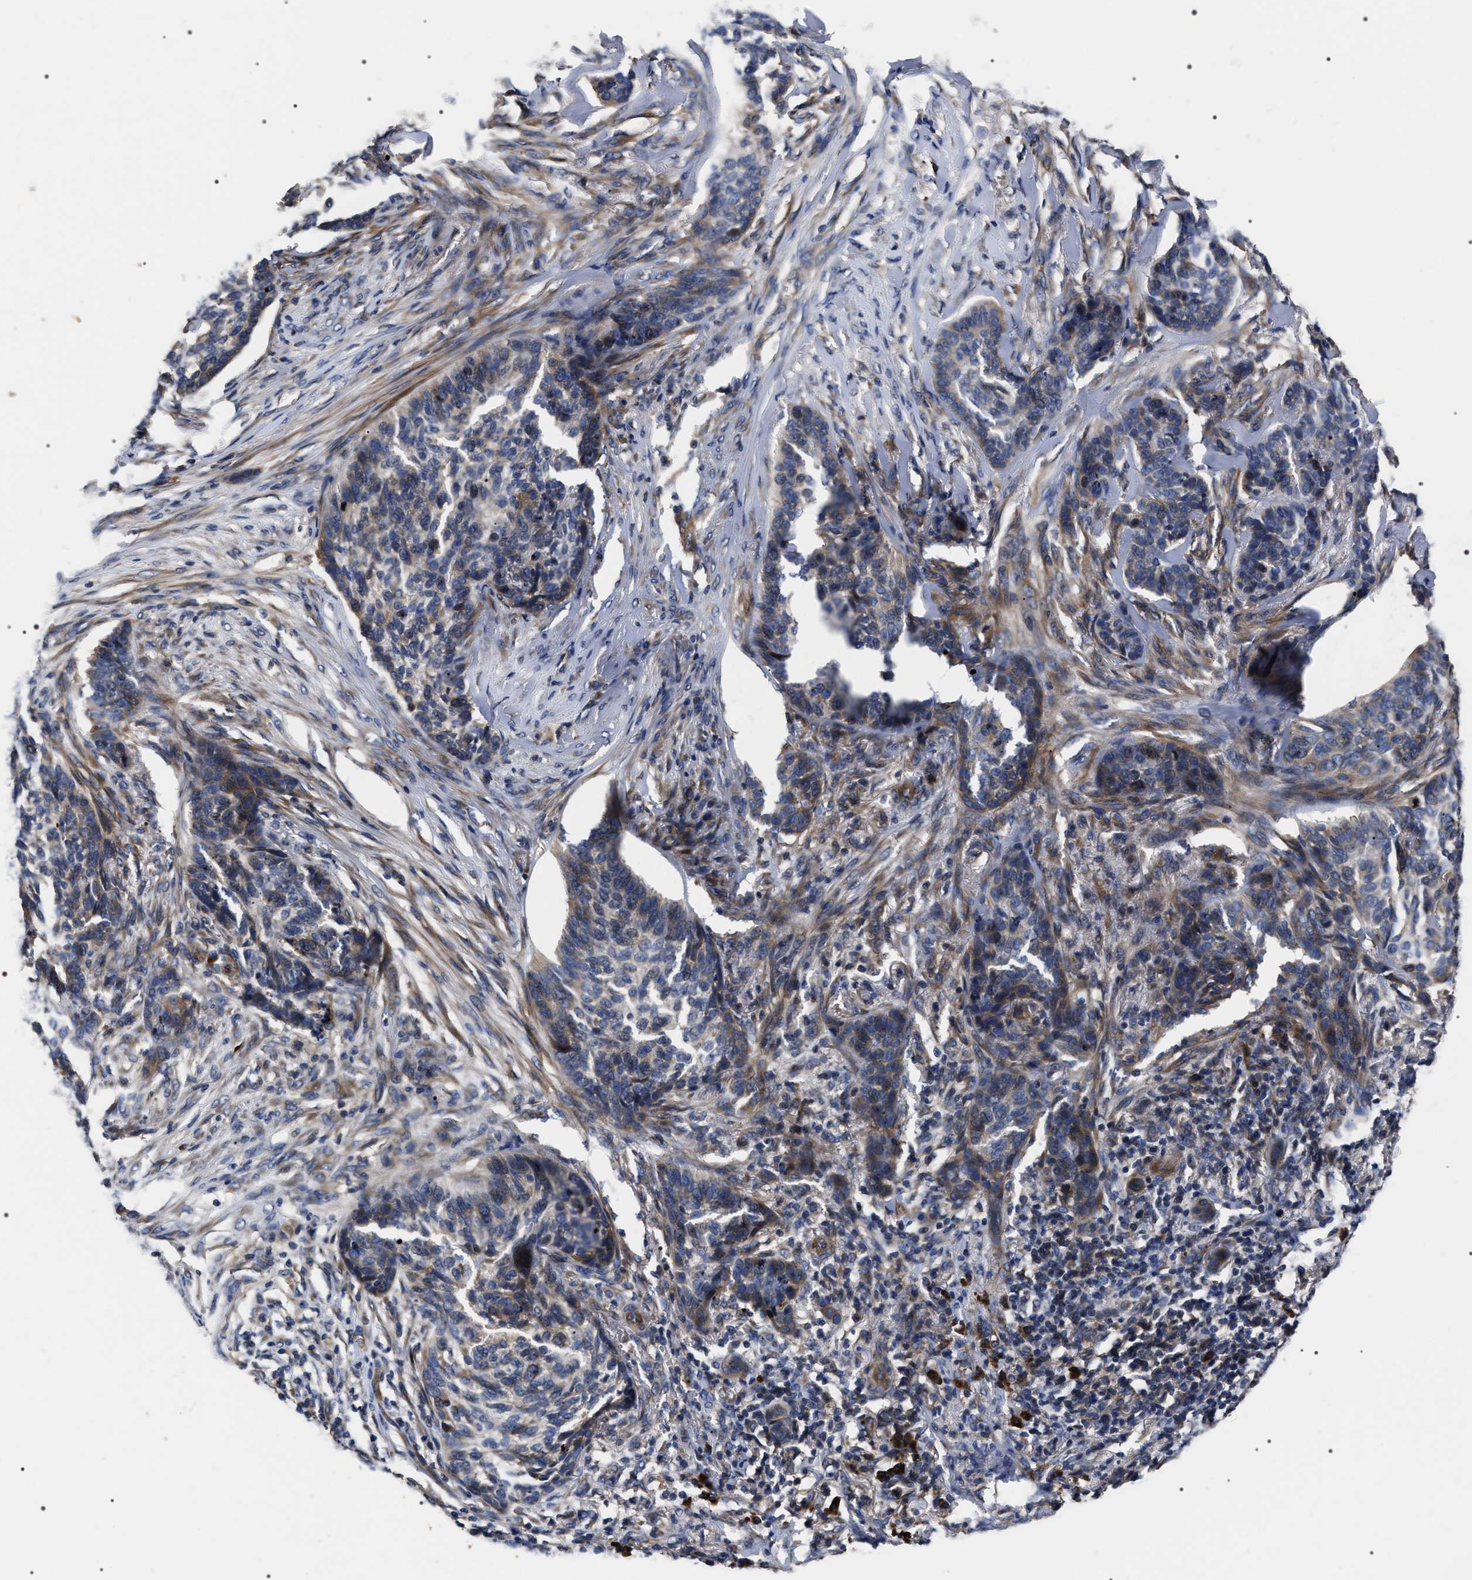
{"staining": {"intensity": "weak", "quantity": "<25%", "location": "cytoplasmic/membranous"}, "tissue": "skin cancer", "cell_type": "Tumor cells", "image_type": "cancer", "snomed": [{"axis": "morphology", "description": "Basal cell carcinoma"}, {"axis": "topography", "description": "Skin"}], "caption": "The immunohistochemistry (IHC) photomicrograph has no significant staining in tumor cells of skin cancer (basal cell carcinoma) tissue. The staining is performed using DAB brown chromogen with nuclei counter-stained in using hematoxylin.", "gene": "MIS18A", "patient": {"sex": "male", "age": 85}}